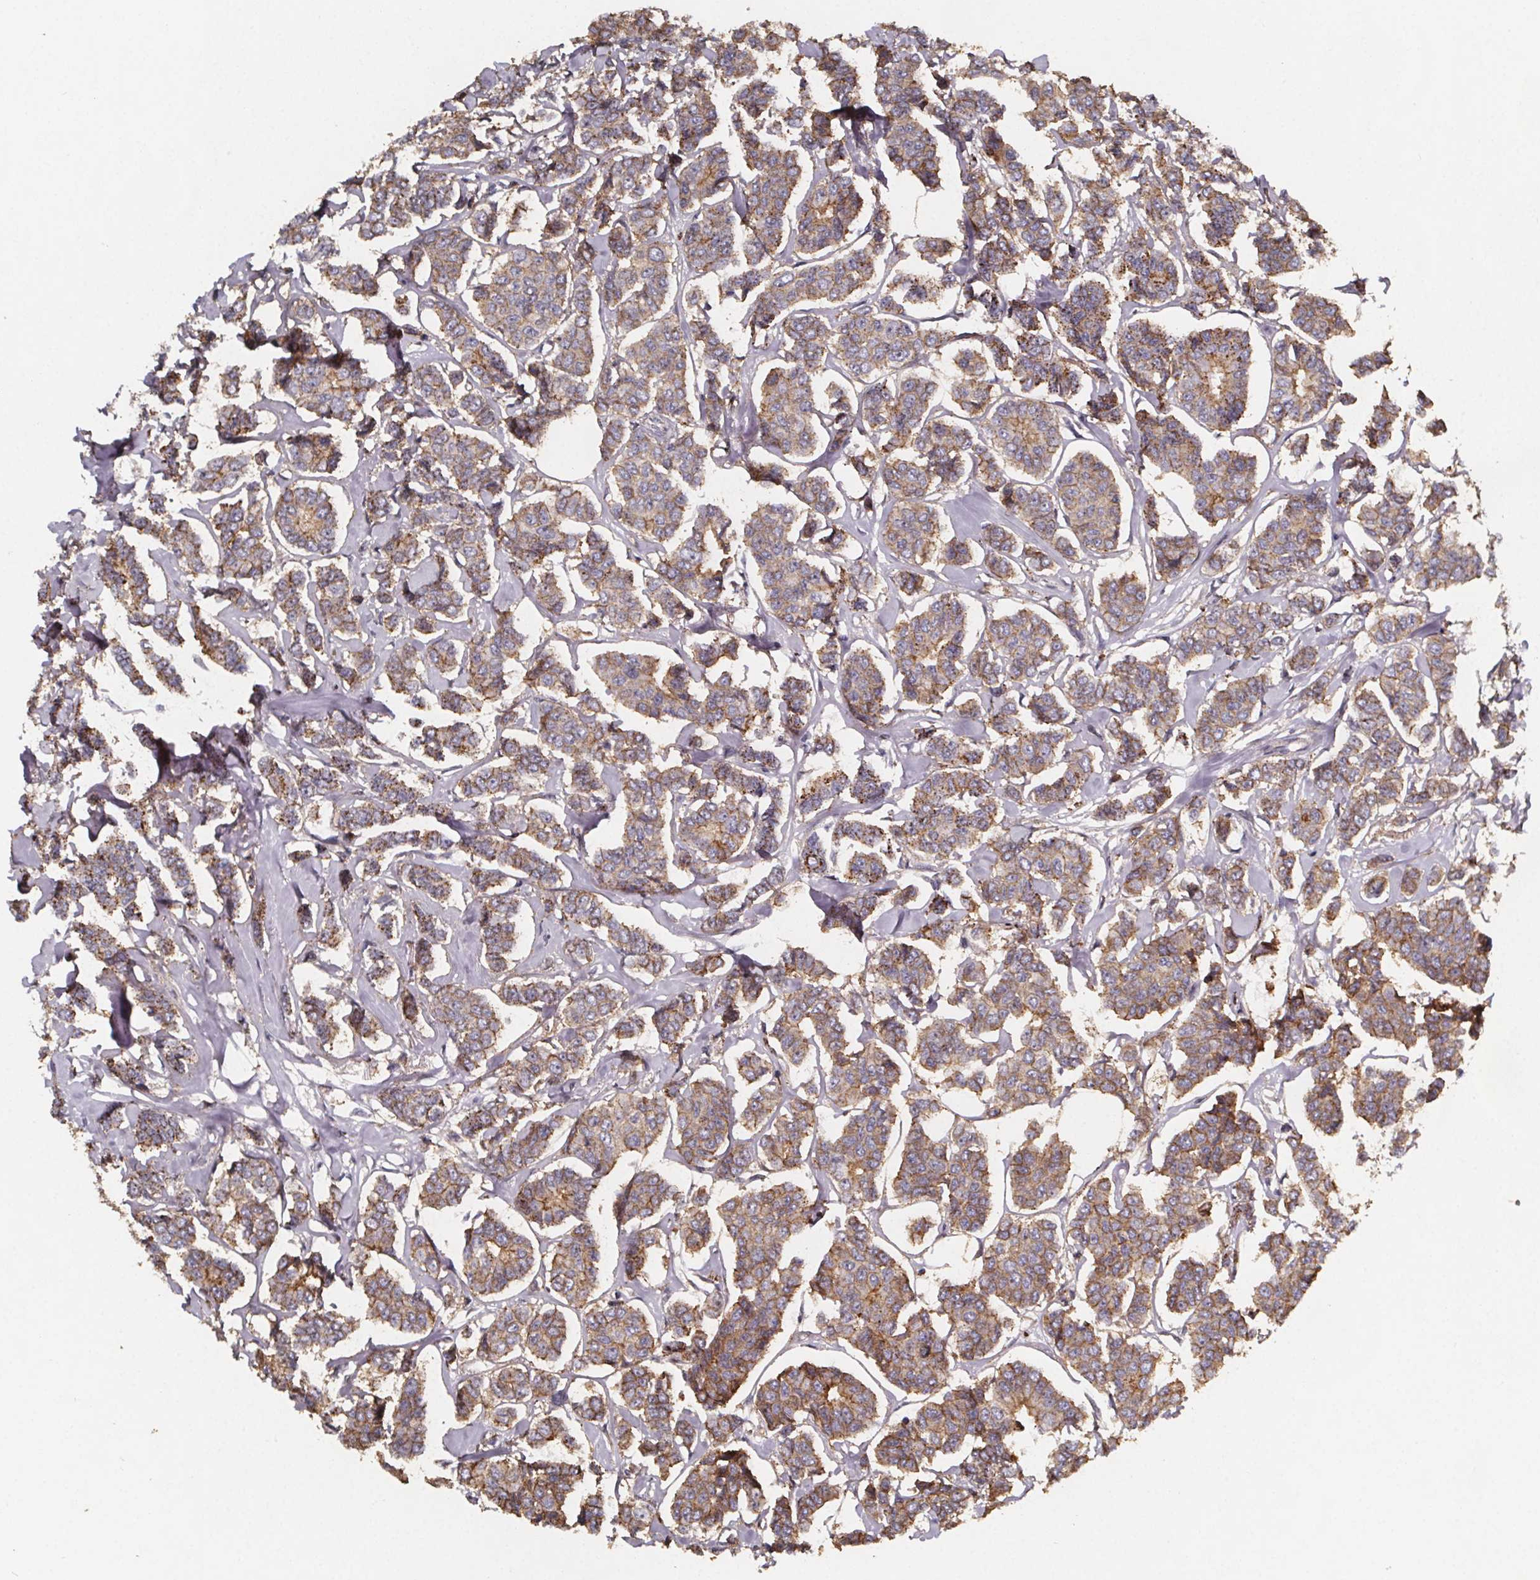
{"staining": {"intensity": "moderate", "quantity": ">75%", "location": "cytoplasmic/membranous"}, "tissue": "breast cancer", "cell_type": "Tumor cells", "image_type": "cancer", "snomed": [{"axis": "morphology", "description": "Duct carcinoma"}, {"axis": "topography", "description": "Breast"}], "caption": "Immunohistochemistry (IHC) photomicrograph of breast cancer (intraductal carcinoma) stained for a protein (brown), which demonstrates medium levels of moderate cytoplasmic/membranous staining in about >75% of tumor cells.", "gene": "ZNF879", "patient": {"sex": "female", "age": 94}}